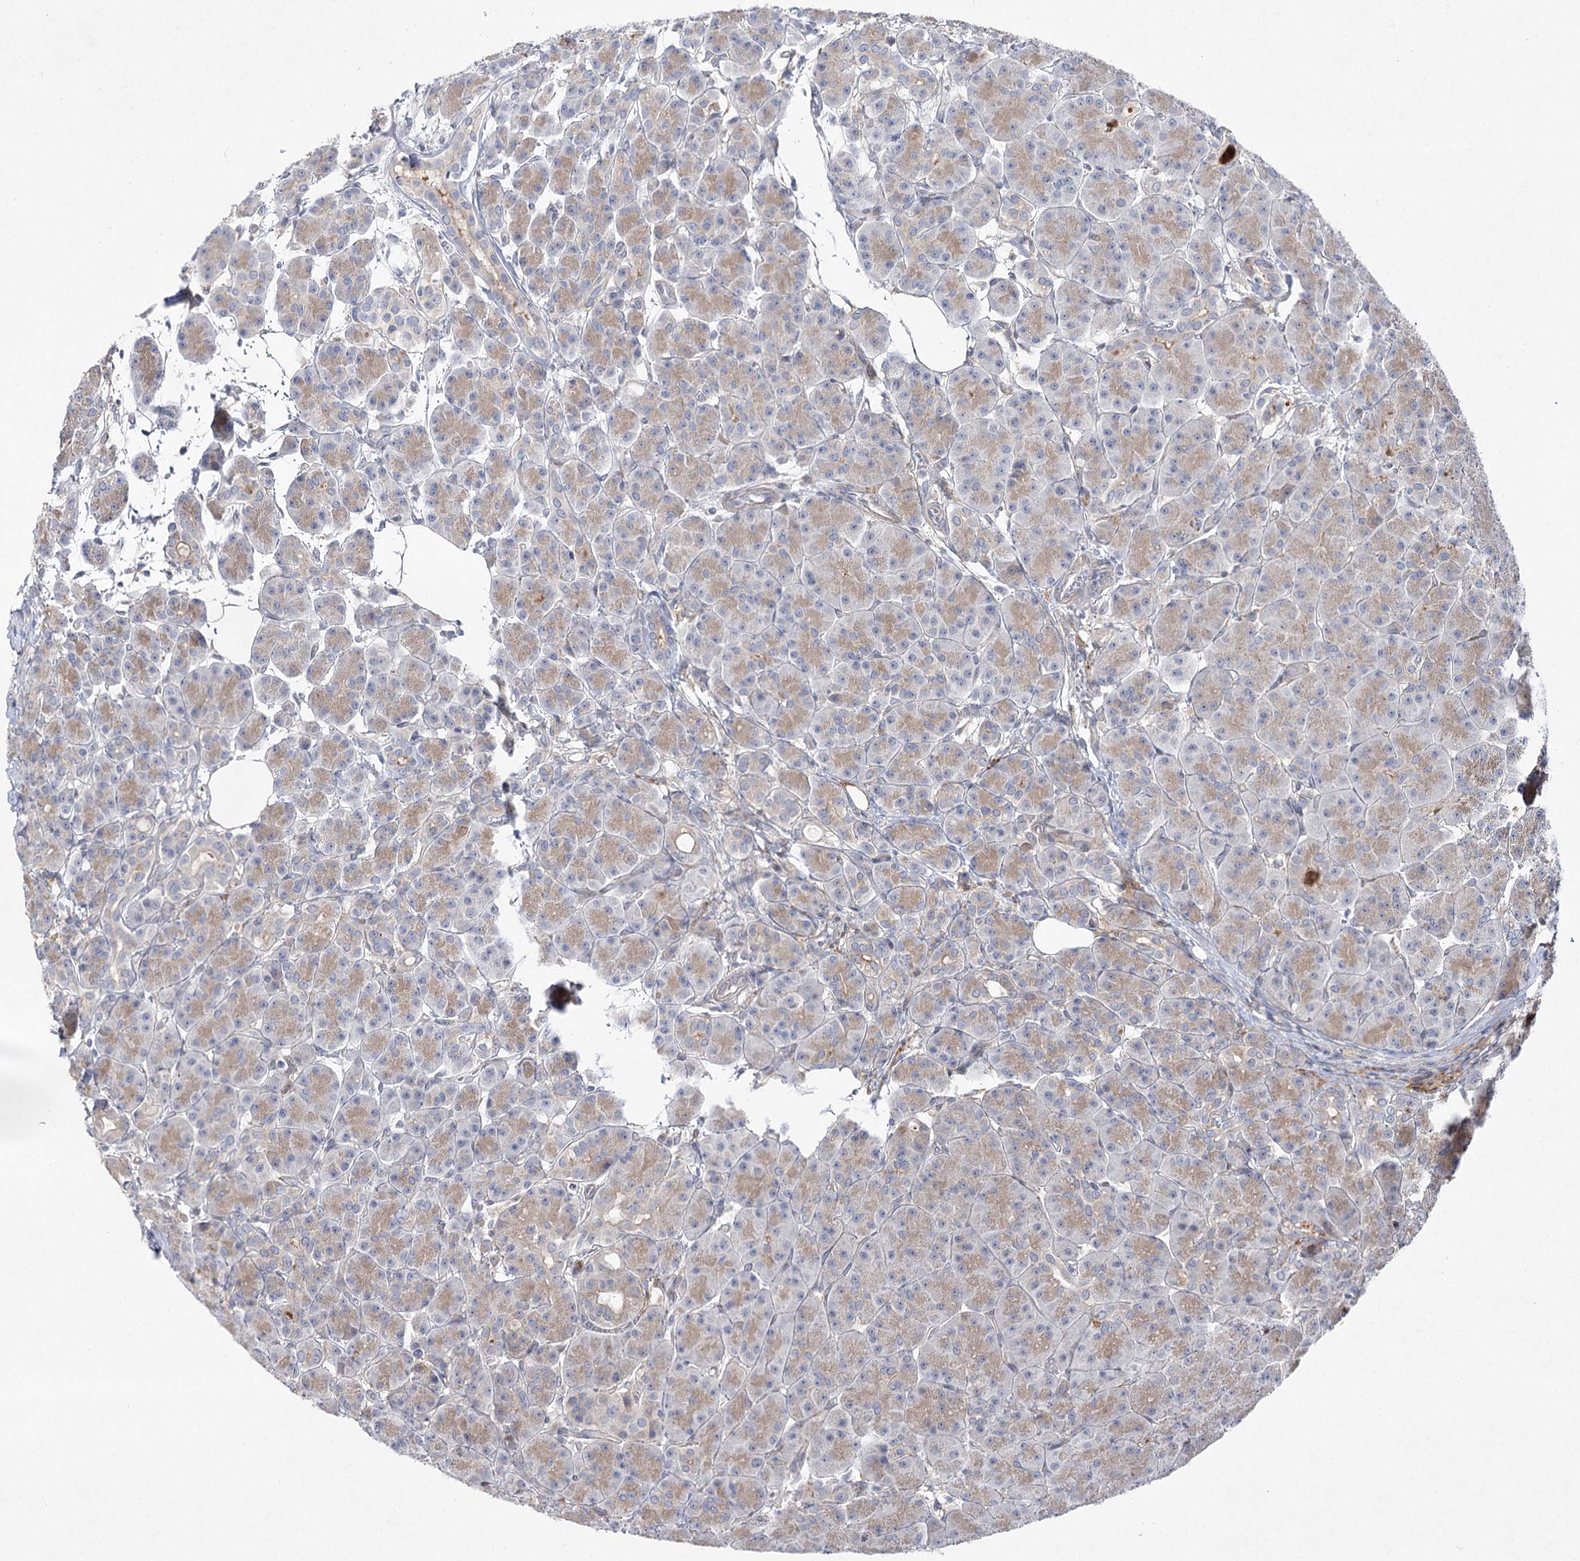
{"staining": {"intensity": "moderate", "quantity": ">75%", "location": "cytoplasmic/membranous"}, "tissue": "pancreas", "cell_type": "Exocrine glandular cells", "image_type": "normal", "snomed": [{"axis": "morphology", "description": "Normal tissue, NOS"}, {"axis": "topography", "description": "Pancreas"}], "caption": "A brown stain shows moderate cytoplasmic/membranous expression of a protein in exocrine glandular cells of normal pancreas. (Brightfield microscopy of DAB IHC at high magnification).", "gene": "SH3BP5L", "patient": {"sex": "male", "age": 63}}